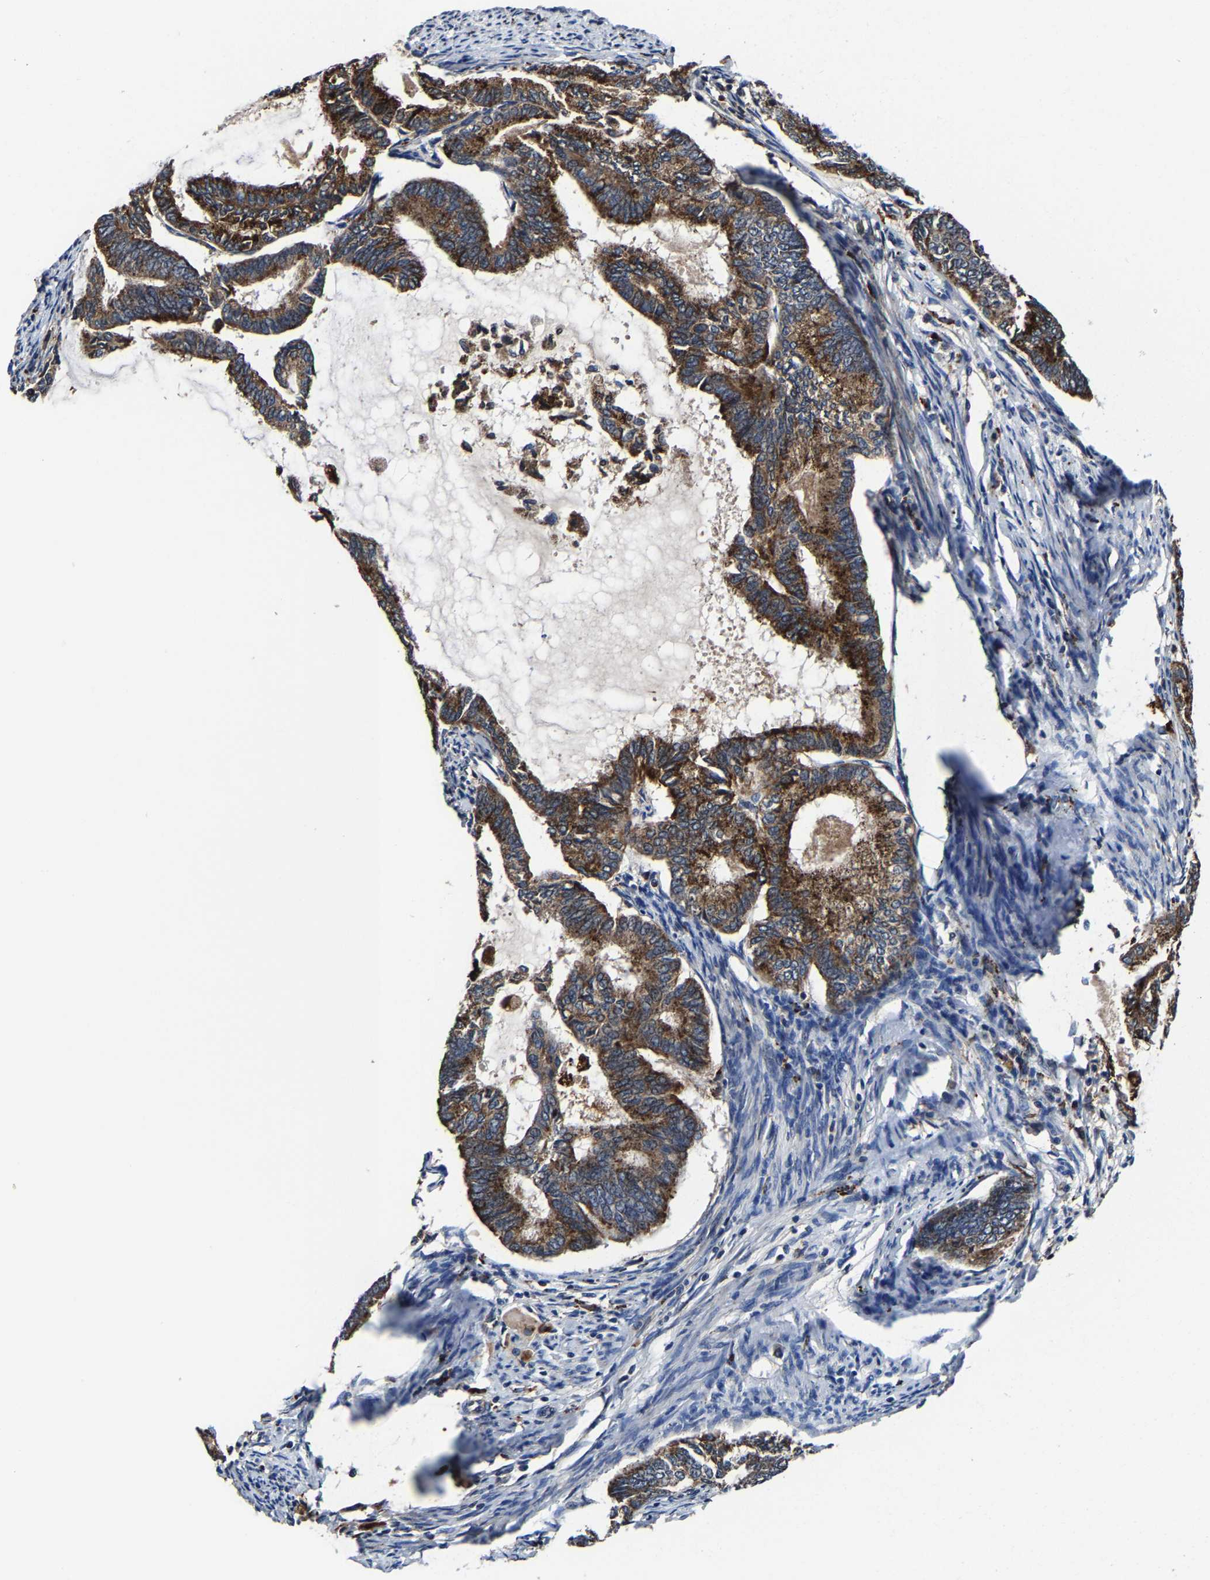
{"staining": {"intensity": "strong", "quantity": ">75%", "location": "cytoplasmic/membranous"}, "tissue": "endometrial cancer", "cell_type": "Tumor cells", "image_type": "cancer", "snomed": [{"axis": "morphology", "description": "Adenocarcinoma, NOS"}, {"axis": "topography", "description": "Endometrium"}], "caption": "Immunohistochemical staining of endometrial adenocarcinoma reveals strong cytoplasmic/membranous protein expression in about >75% of tumor cells. The staining was performed using DAB, with brown indicating positive protein expression. Nuclei are stained blue with hematoxylin.", "gene": "ZCCHC7", "patient": {"sex": "female", "age": 86}}